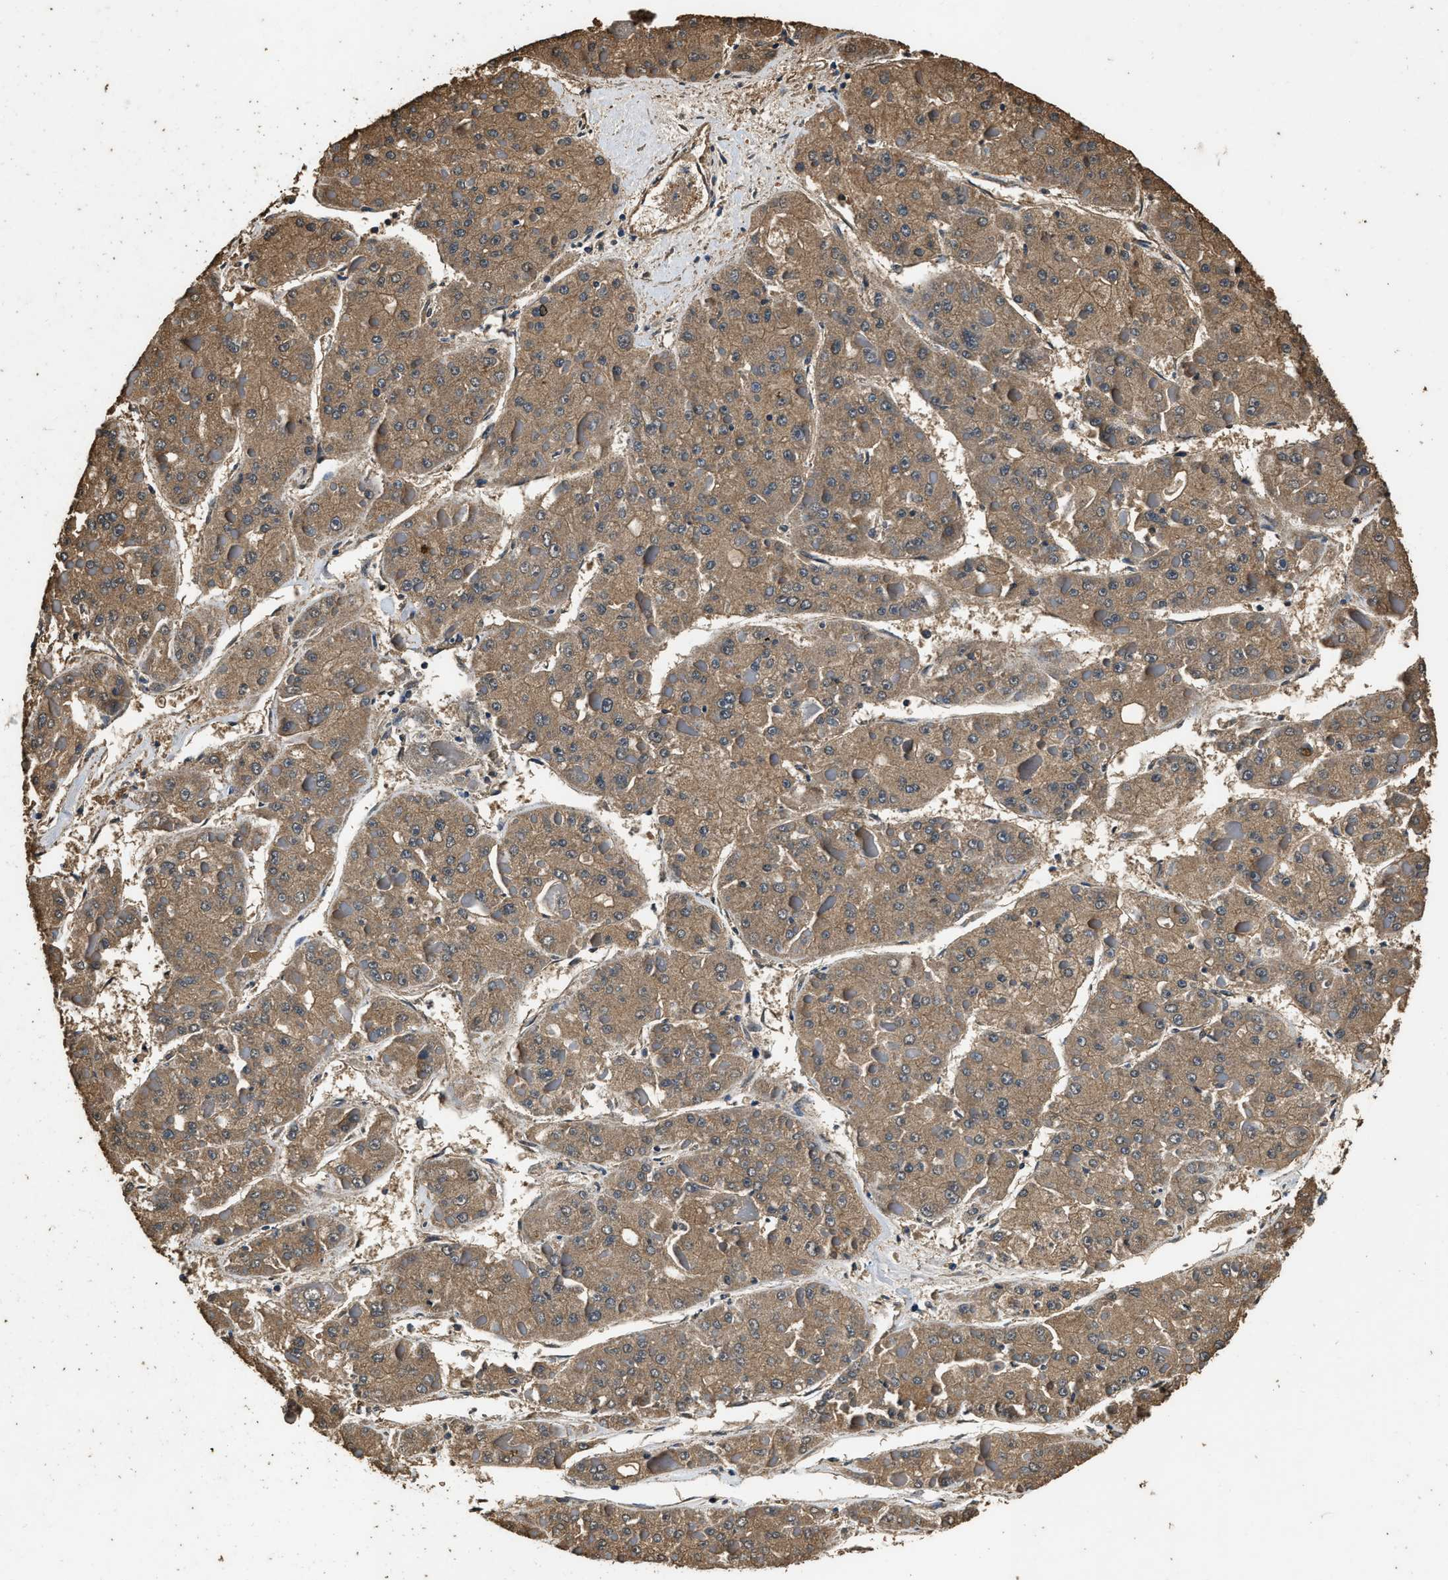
{"staining": {"intensity": "moderate", "quantity": ">75%", "location": "cytoplasmic/membranous"}, "tissue": "liver cancer", "cell_type": "Tumor cells", "image_type": "cancer", "snomed": [{"axis": "morphology", "description": "Carcinoma, Hepatocellular, NOS"}, {"axis": "topography", "description": "Liver"}], "caption": "Liver cancer (hepatocellular carcinoma) stained with immunohistochemistry (IHC) demonstrates moderate cytoplasmic/membranous positivity in about >75% of tumor cells.", "gene": "MIB1", "patient": {"sex": "female", "age": 73}}